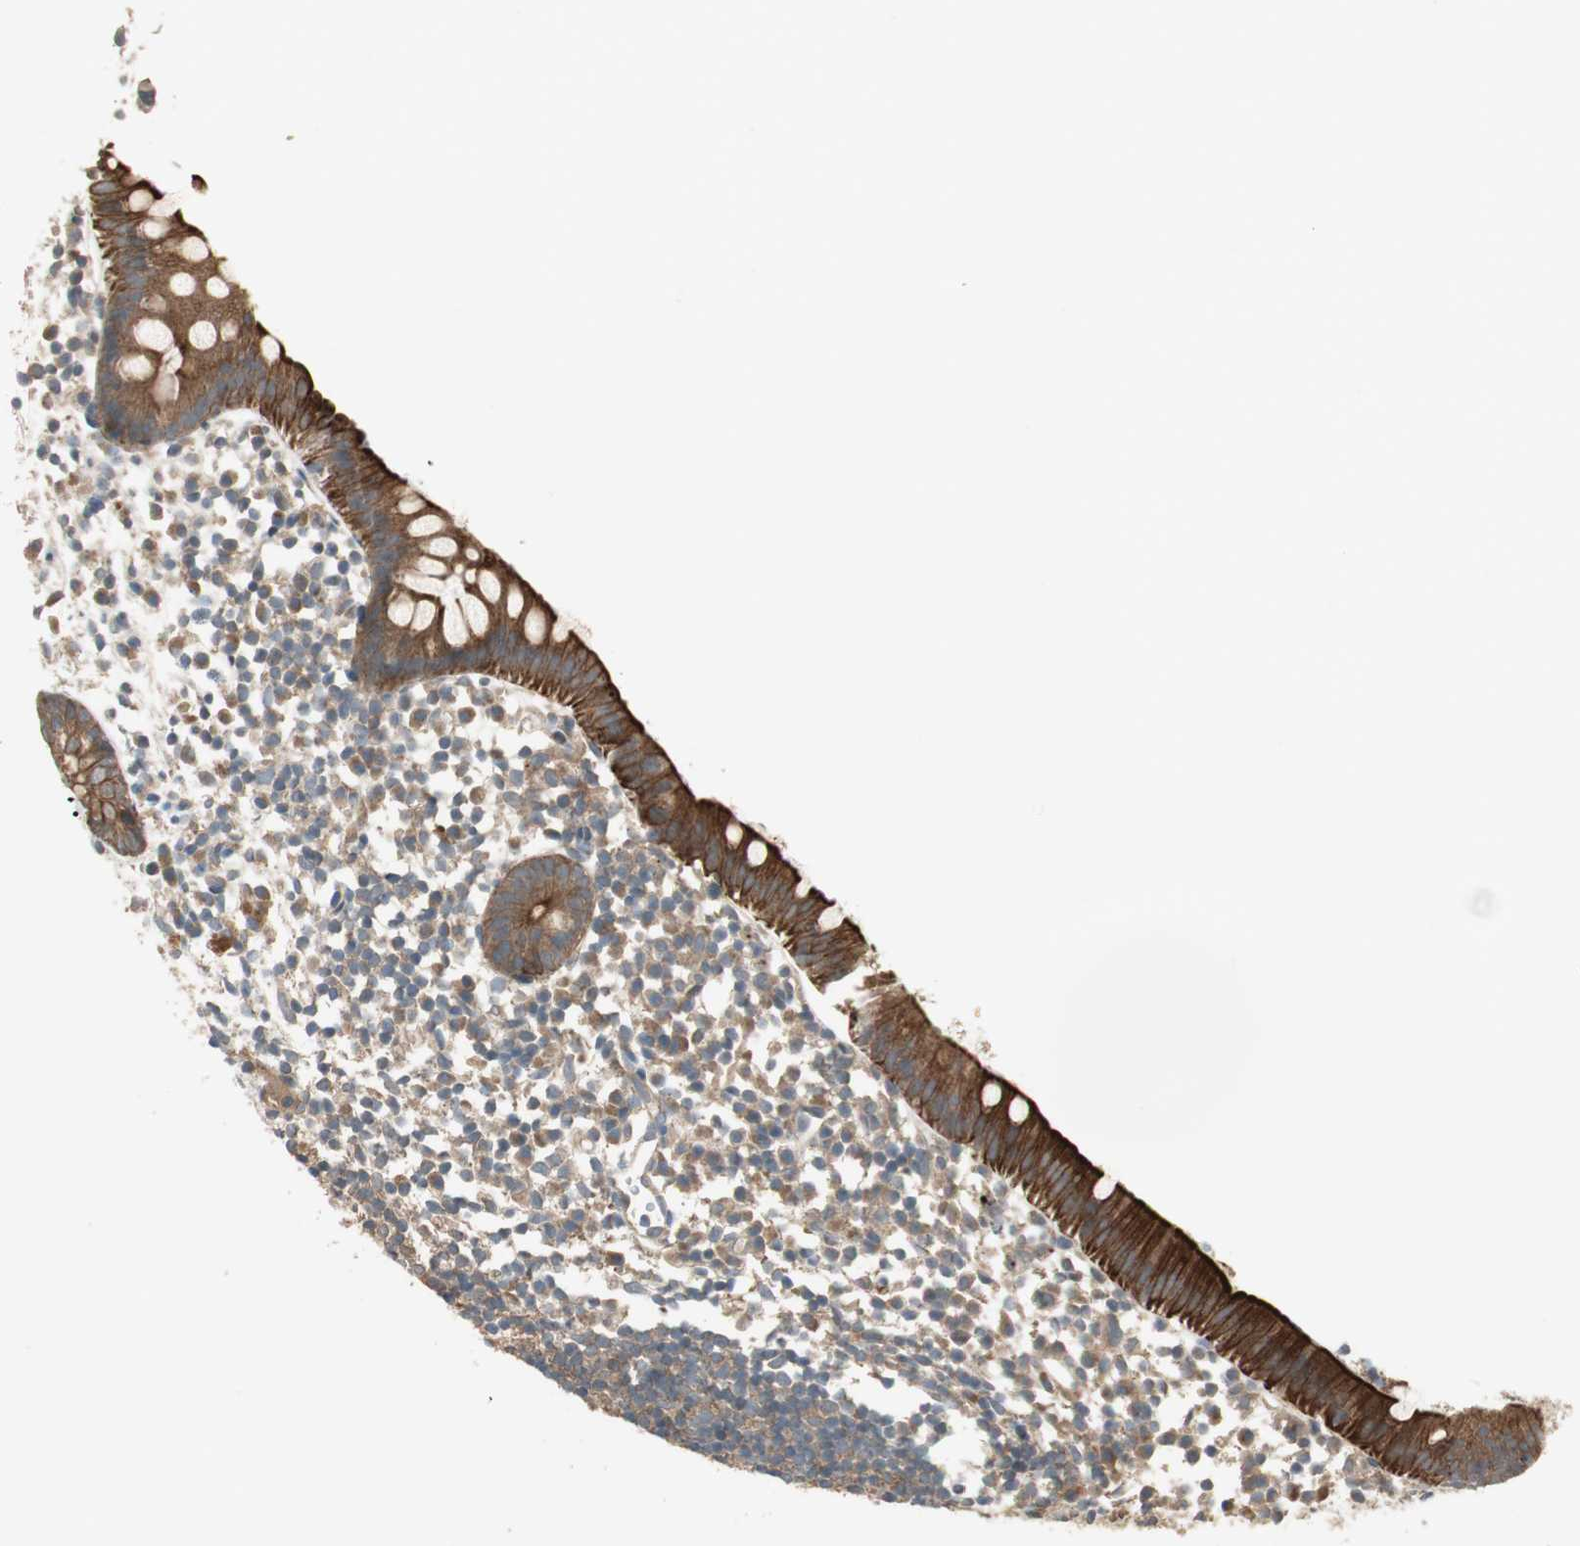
{"staining": {"intensity": "strong", "quantity": ">75%", "location": "cytoplasmic/membranous"}, "tissue": "appendix", "cell_type": "Glandular cells", "image_type": "normal", "snomed": [{"axis": "morphology", "description": "Normal tissue, NOS"}, {"axis": "topography", "description": "Appendix"}], "caption": "Immunohistochemistry (DAB) staining of normal human appendix reveals strong cytoplasmic/membranous protein staining in about >75% of glandular cells. The staining is performed using DAB (3,3'-diaminobenzidine) brown chromogen to label protein expression. The nuclei are counter-stained blue using hematoxylin.", "gene": "PFDN5", "patient": {"sex": "female", "age": 20}}